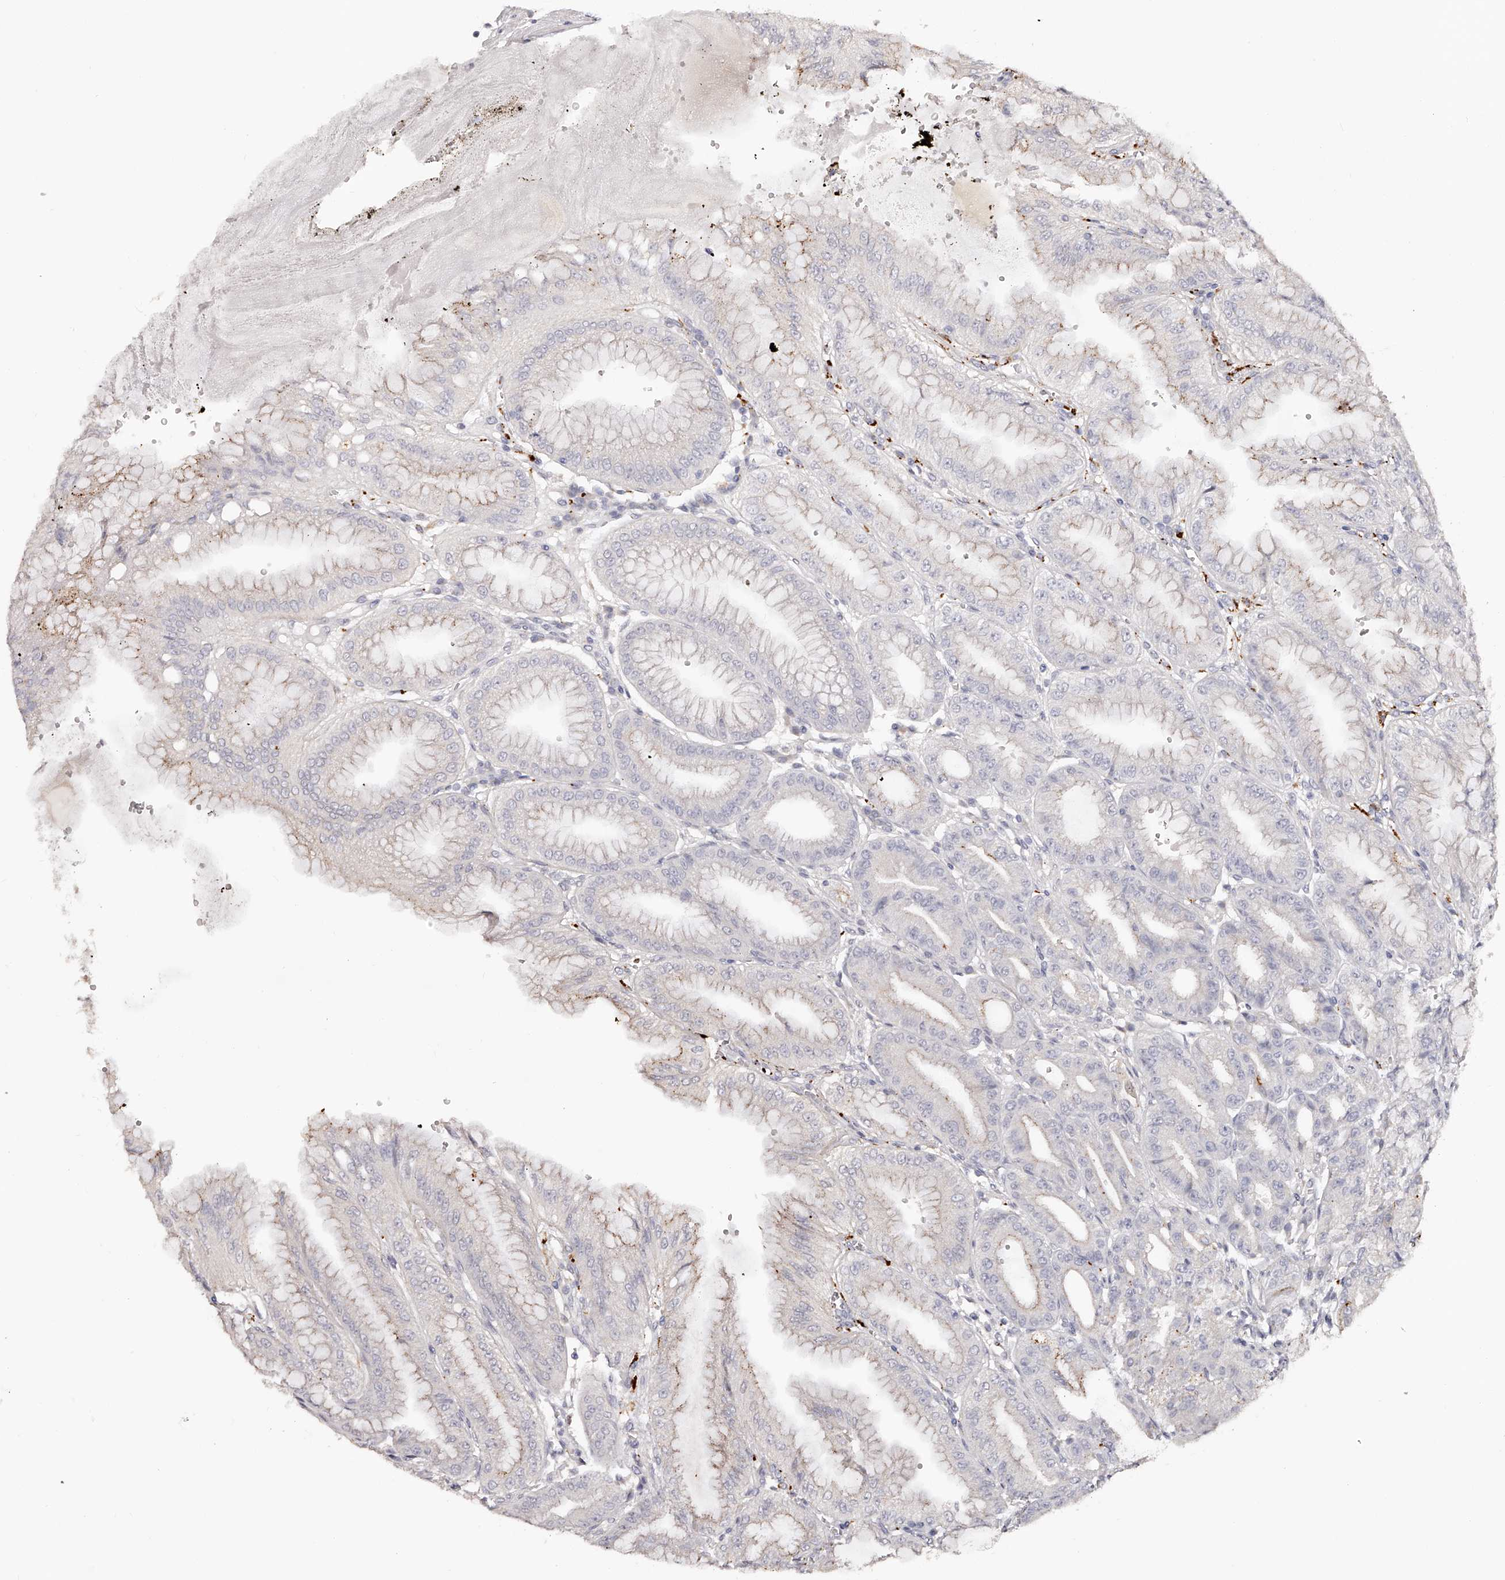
{"staining": {"intensity": "weak", "quantity": "<25%", "location": "cytoplasmic/membranous"}, "tissue": "stomach", "cell_type": "Glandular cells", "image_type": "normal", "snomed": [{"axis": "morphology", "description": "Normal tissue, NOS"}, {"axis": "topography", "description": "Stomach, lower"}], "caption": "DAB (3,3'-diaminobenzidine) immunohistochemical staining of normal stomach reveals no significant staining in glandular cells. (Immunohistochemistry, brightfield microscopy, high magnification).", "gene": "SLC35D3", "patient": {"sex": "male", "age": 71}}